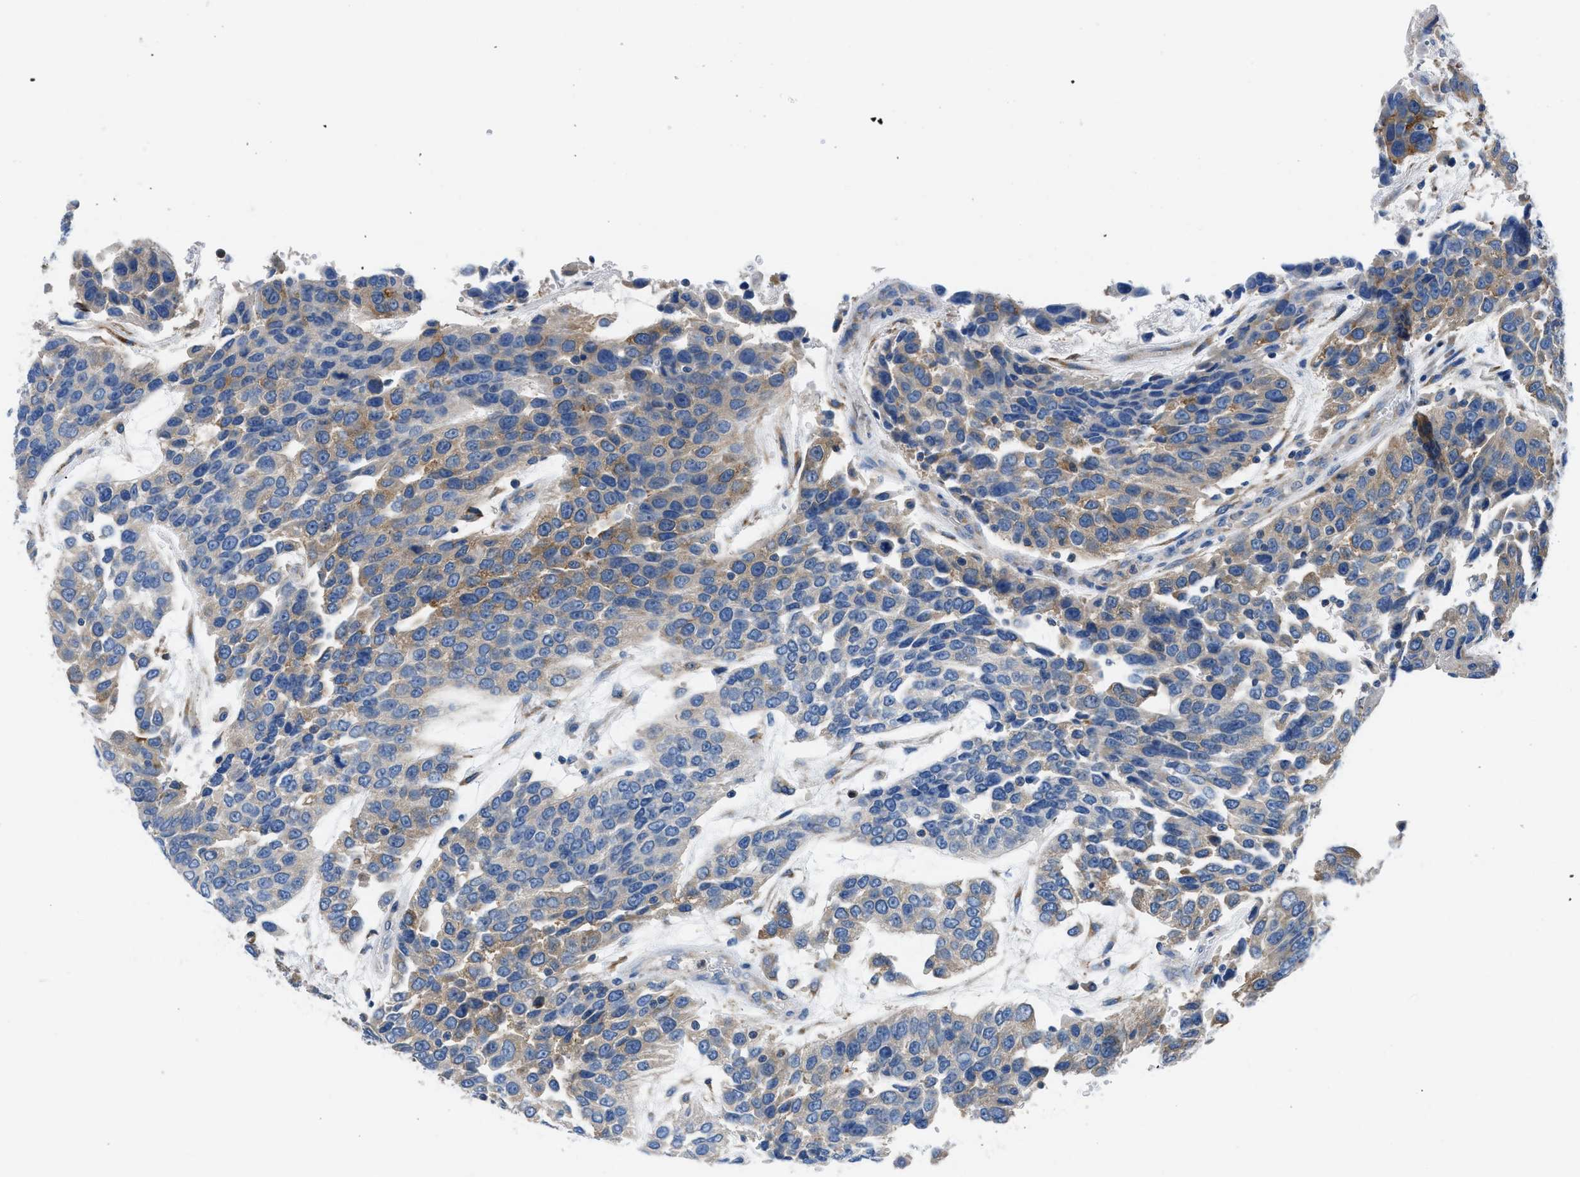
{"staining": {"intensity": "moderate", "quantity": "25%-75%", "location": "cytoplasmic/membranous"}, "tissue": "urothelial cancer", "cell_type": "Tumor cells", "image_type": "cancer", "snomed": [{"axis": "morphology", "description": "Urothelial carcinoma, High grade"}, {"axis": "topography", "description": "Urinary bladder"}], "caption": "Immunohistochemistry (IHC) of human urothelial cancer demonstrates medium levels of moderate cytoplasmic/membranous expression in about 25%-75% of tumor cells.", "gene": "BNC2", "patient": {"sex": "female", "age": 80}}